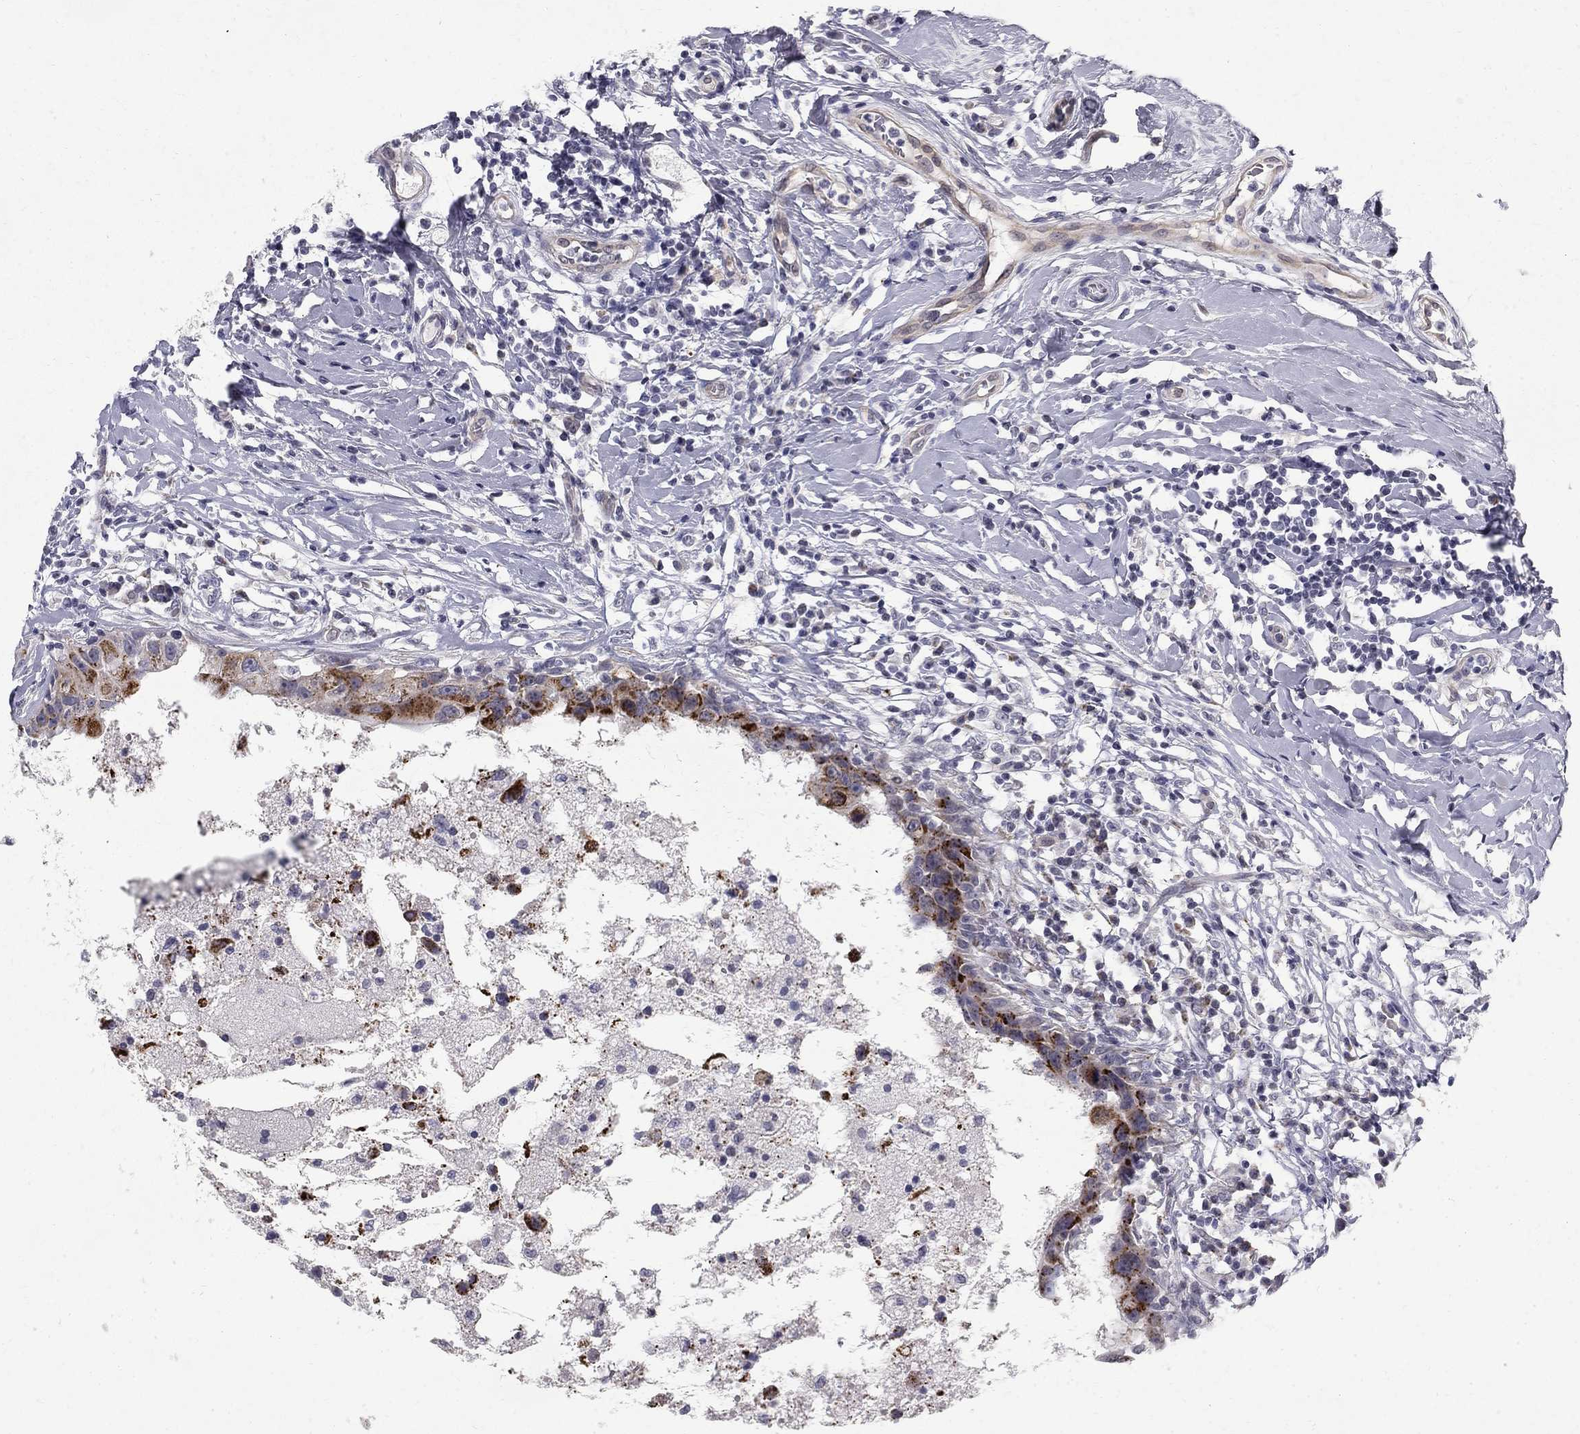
{"staining": {"intensity": "strong", "quantity": "25%-75%", "location": "cytoplasmic/membranous"}, "tissue": "breast cancer", "cell_type": "Tumor cells", "image_type": "cancer", "snomed": [{"axis": "morphology", "description": "Duct carcinoma"}, {"axis": "topography", "description": "Breast"}], "caption": "A histopathology image showing strong cytoplasmic/membranous positivity in about 25%-75% of tumor cells in breast cancer, as visualized by brown immunohistochemical staining.", "gene": "CLIC6", "patient": {"sex": "female", "age": 27}}